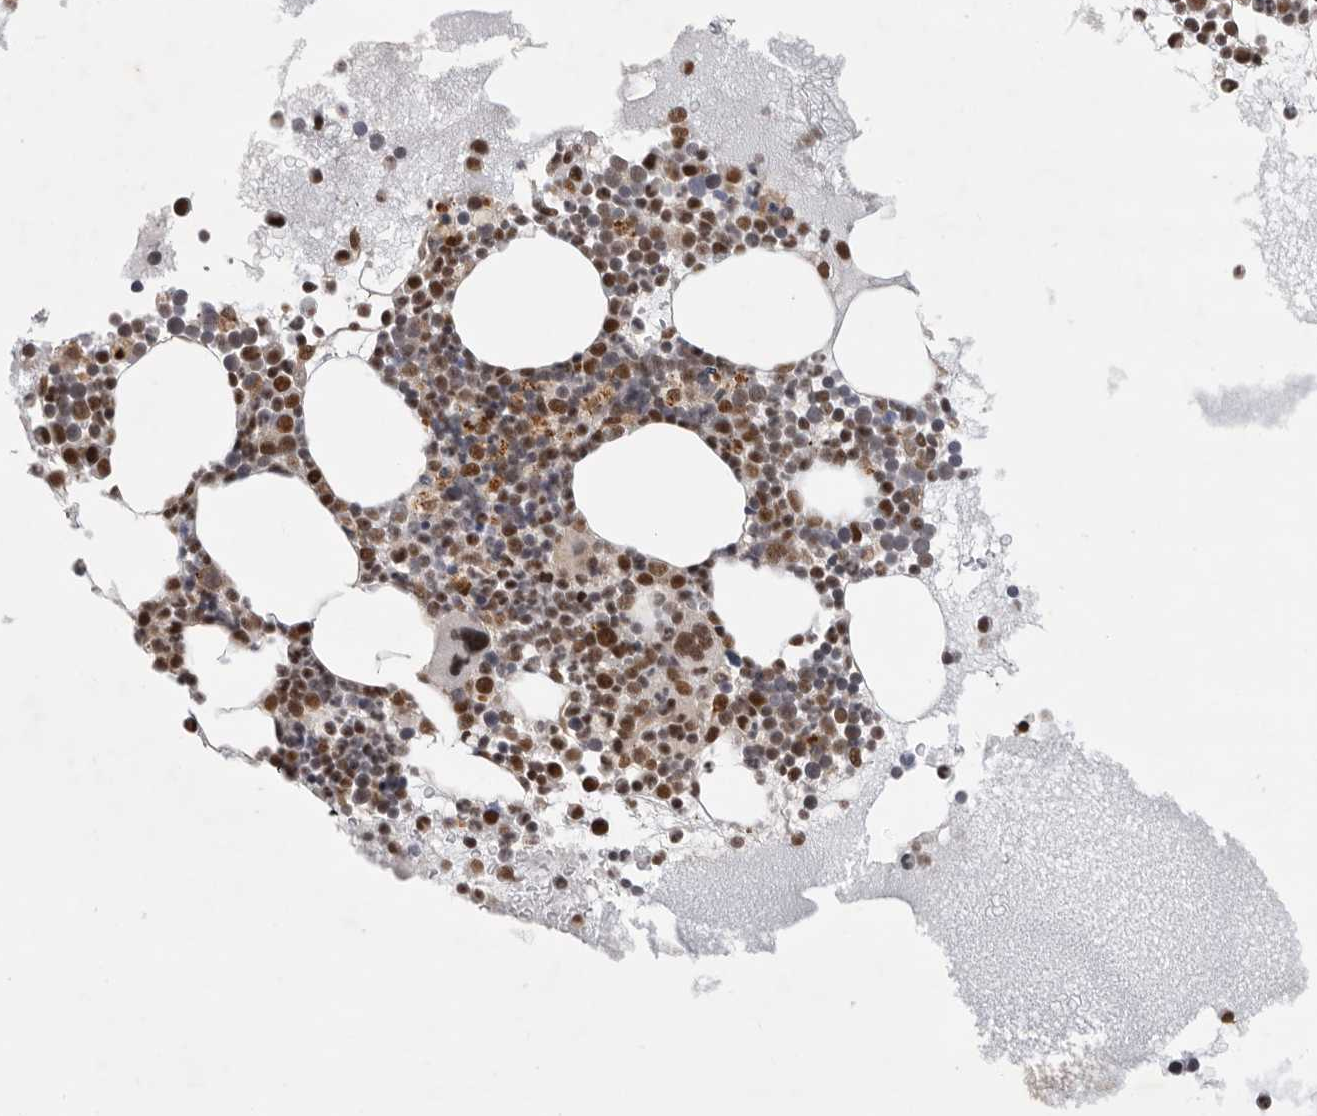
{"staining": {"intensity": "moderate", "quantity": ">75%", "location": "nuclear"}, "tissue": "bone marrow", "cell_type": "Hematopoietic cells", "image_type": "normal", "snomed": [{"axis": "morphology", "description": "Normal tissue, NOS"}, {"axis": "morphology", "description": "Inflammation, NOS"}, {"axis": "topography", "description": "Bone marrow"}], "caption": "Brown immunohistochemical staining in normal bone marrow demonstrates moderate nuclear expression in approximately >75% of hematopoietic cells.", "gene": "ZNF830", "patient": {"sex": "female", "age": 45}}